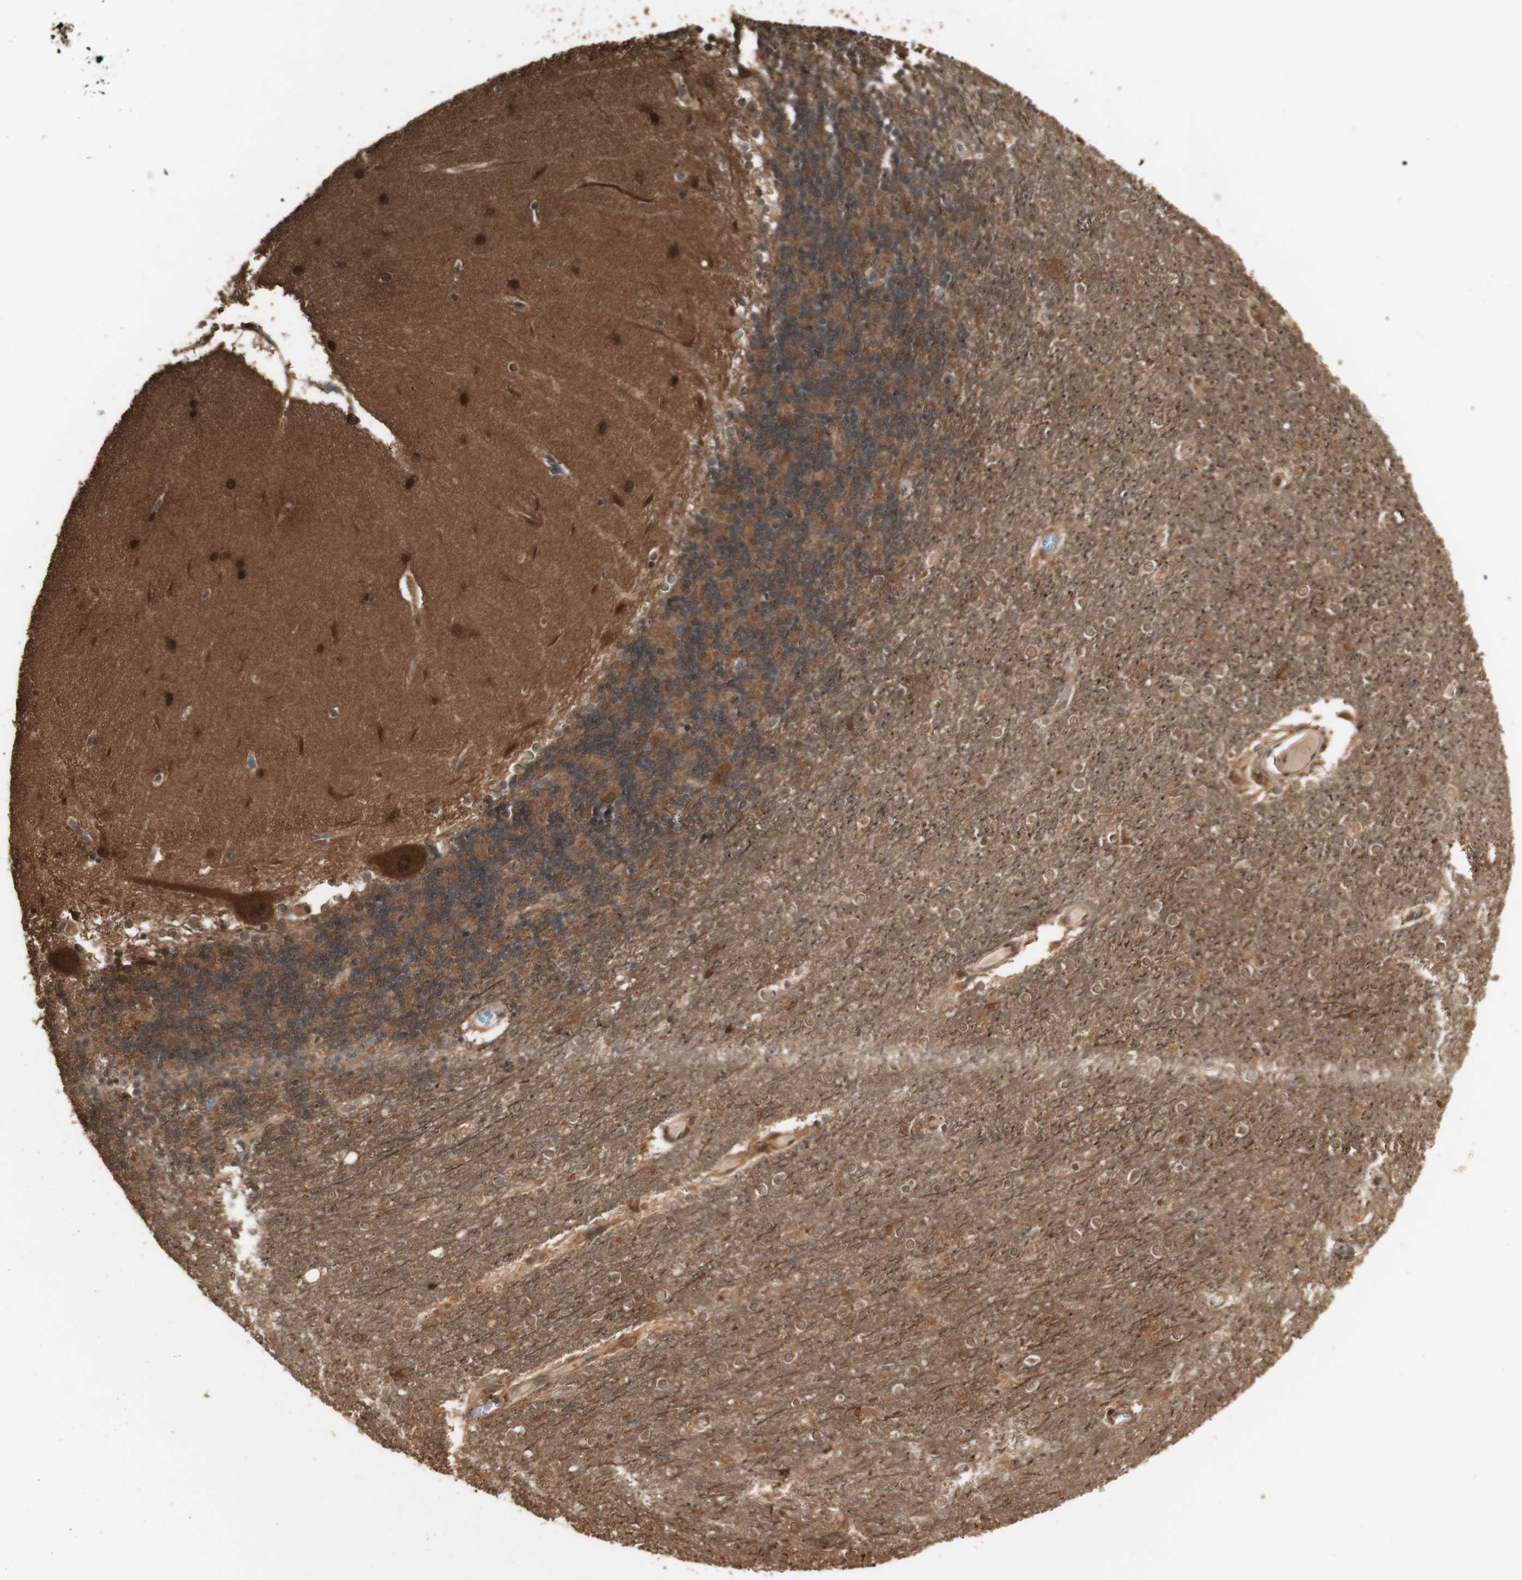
{"staining": {"intensity": "moderate", "quantity": ">75%", "location": "cytoplasmic/membranous,nuclear"}, "tissue": "cerebellum", "cell_type": "Cells in granular layer", "image_type": "normal", "snomed": [{"axis": "morphology", "description": "Normal tissue, NOS"}, {"axis": "topography", "description": "Cerebellum"}], "caption": "A medium amount of moderate cytoplasmic/membranous,nuclear staining is identified in approximately >75% of cells in granular layer in benign cerebellum.", "gene": "YWHAB", "patient": {"sex": "female", "age": 54}}